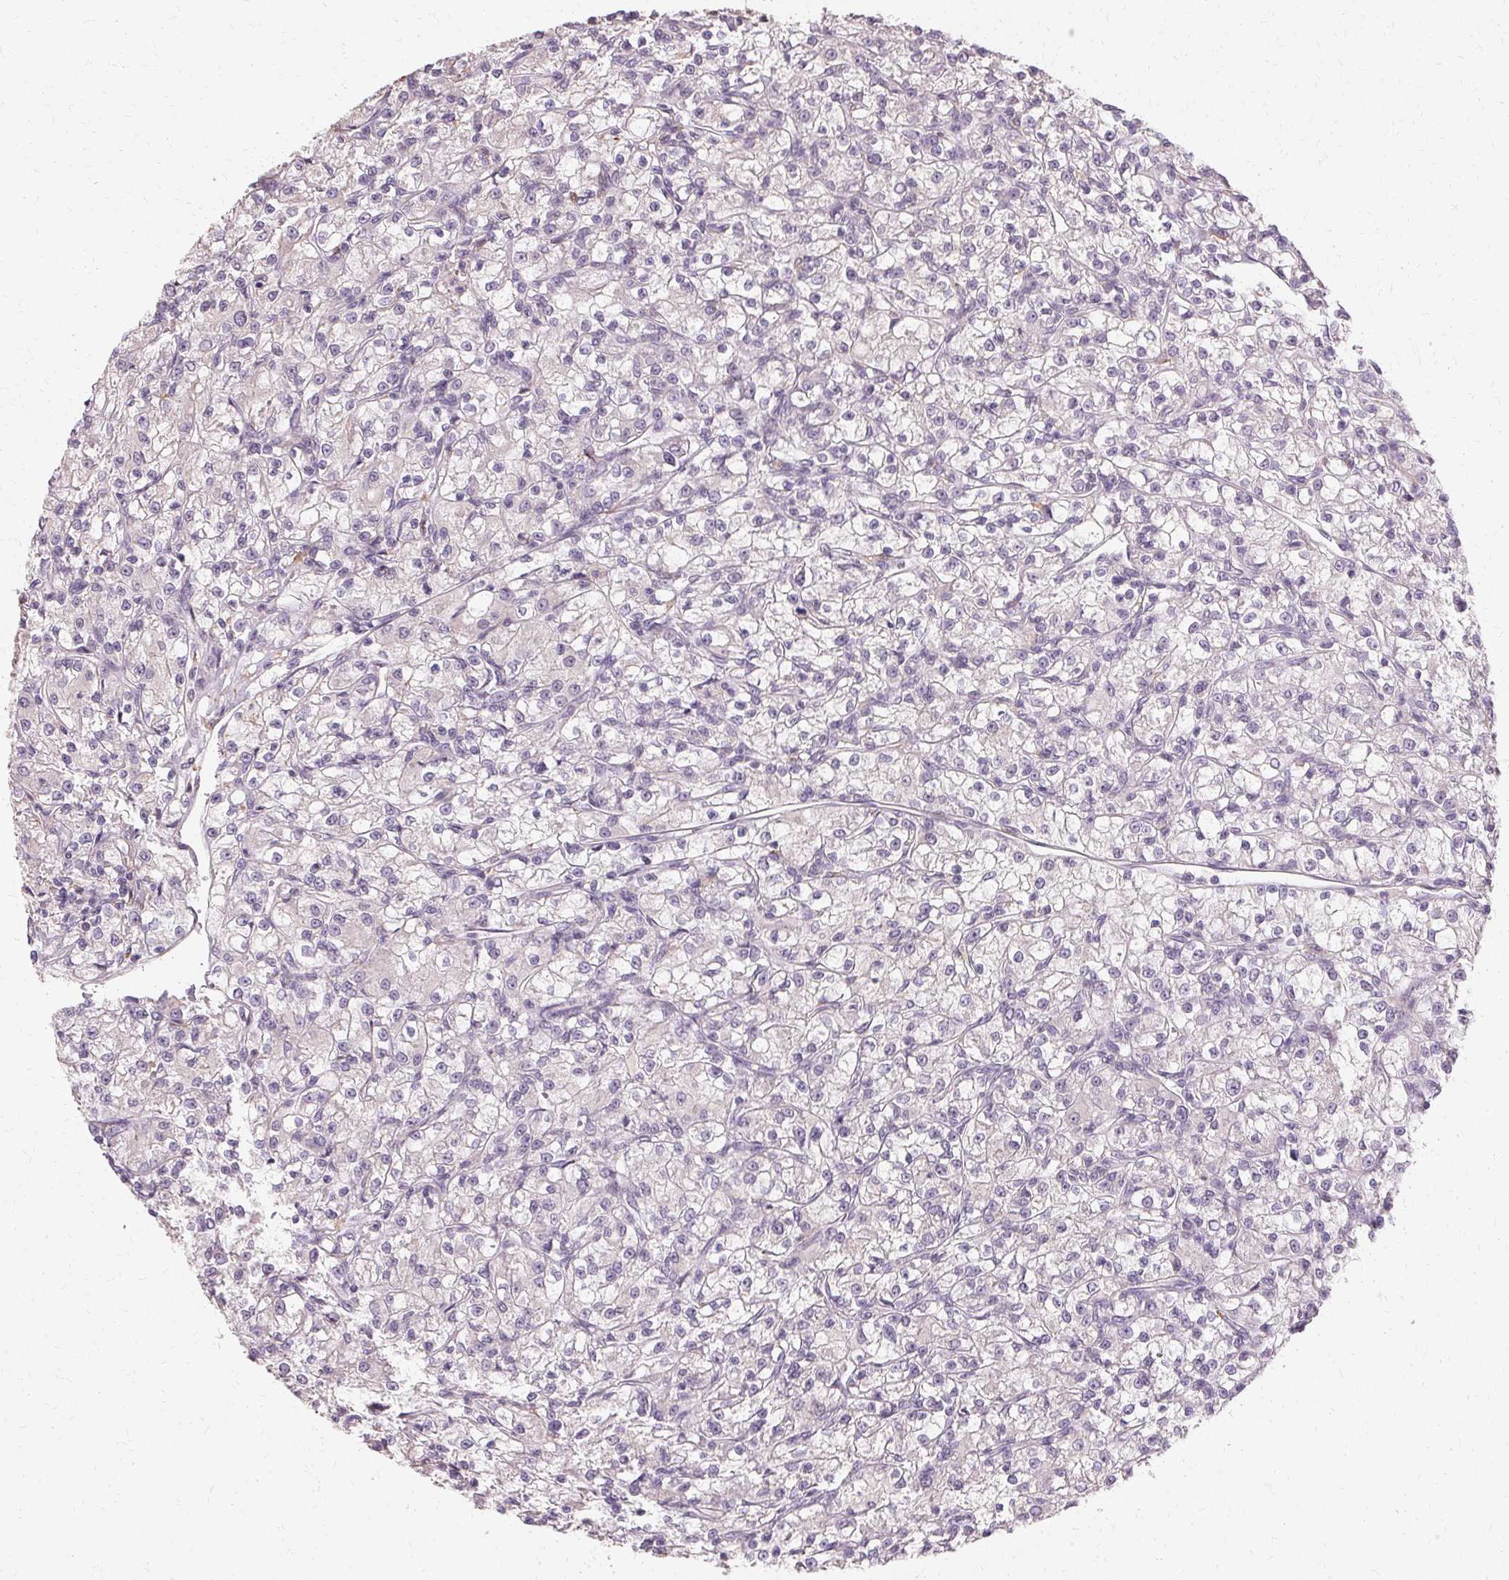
{"staining": {"intensity": "negative", "quantity": "none", "location": "none"}, "tissue": "renal cancer", "cell_type": "Tumor cells", "image_type": "cancer", "snomed": [{"axis": "morphology", "description": "Adenocarcinoma, NOS"}, {"axis": "topography", "description": "Kidney"}], "caption": "DAB (3,3'-diaminobenzidine) immunohistochemical staining of renal cancer (adenocarcinoma) shows no significant positivity in tumor cells. (Stains: DAB (3,3'-diaminobenzidine) IHC with hematoxylin counter stain, Microscopy: brightfield microscopy at high magnification).", "gene": "IFNGR1", "patient": {"sex": "female", "age": 59}}